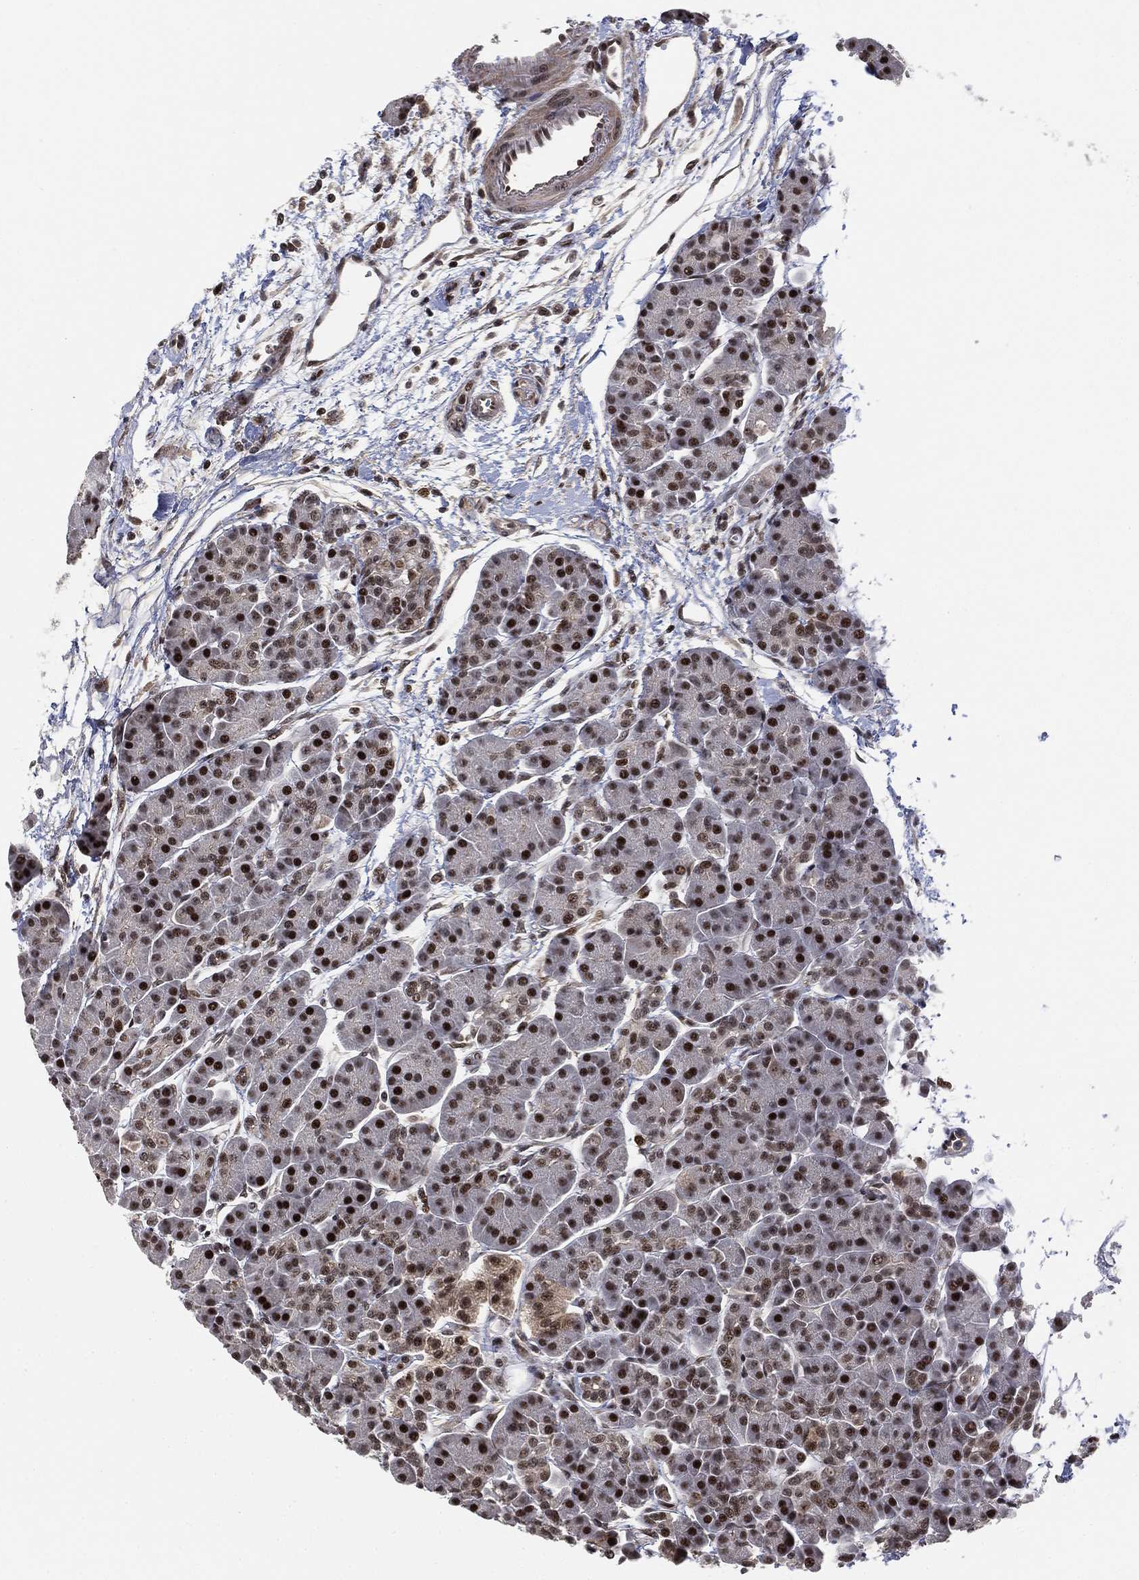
{"staining": {"intensity": "strong", "quantity": ">75%", "location": "nuclear"}, "tissue": "pancreas", "cell_type": "Exocrine glandular cells", "image_type": "normal", "snomed": [{"axis": "morphology", "description": "Normal tissue, NOS"}, {"axis": "topography", "description": "Pancreas"}], "caption": "The immunohistochemical stain highlights strong nuclear positivity in exocrine glandular cells of benign pancreas. (DAB IHC, brown staining for protein, blue staining for nuclei).", "gene": "ZSCAN30", "patient": {"sex": "female", "age": 63}}